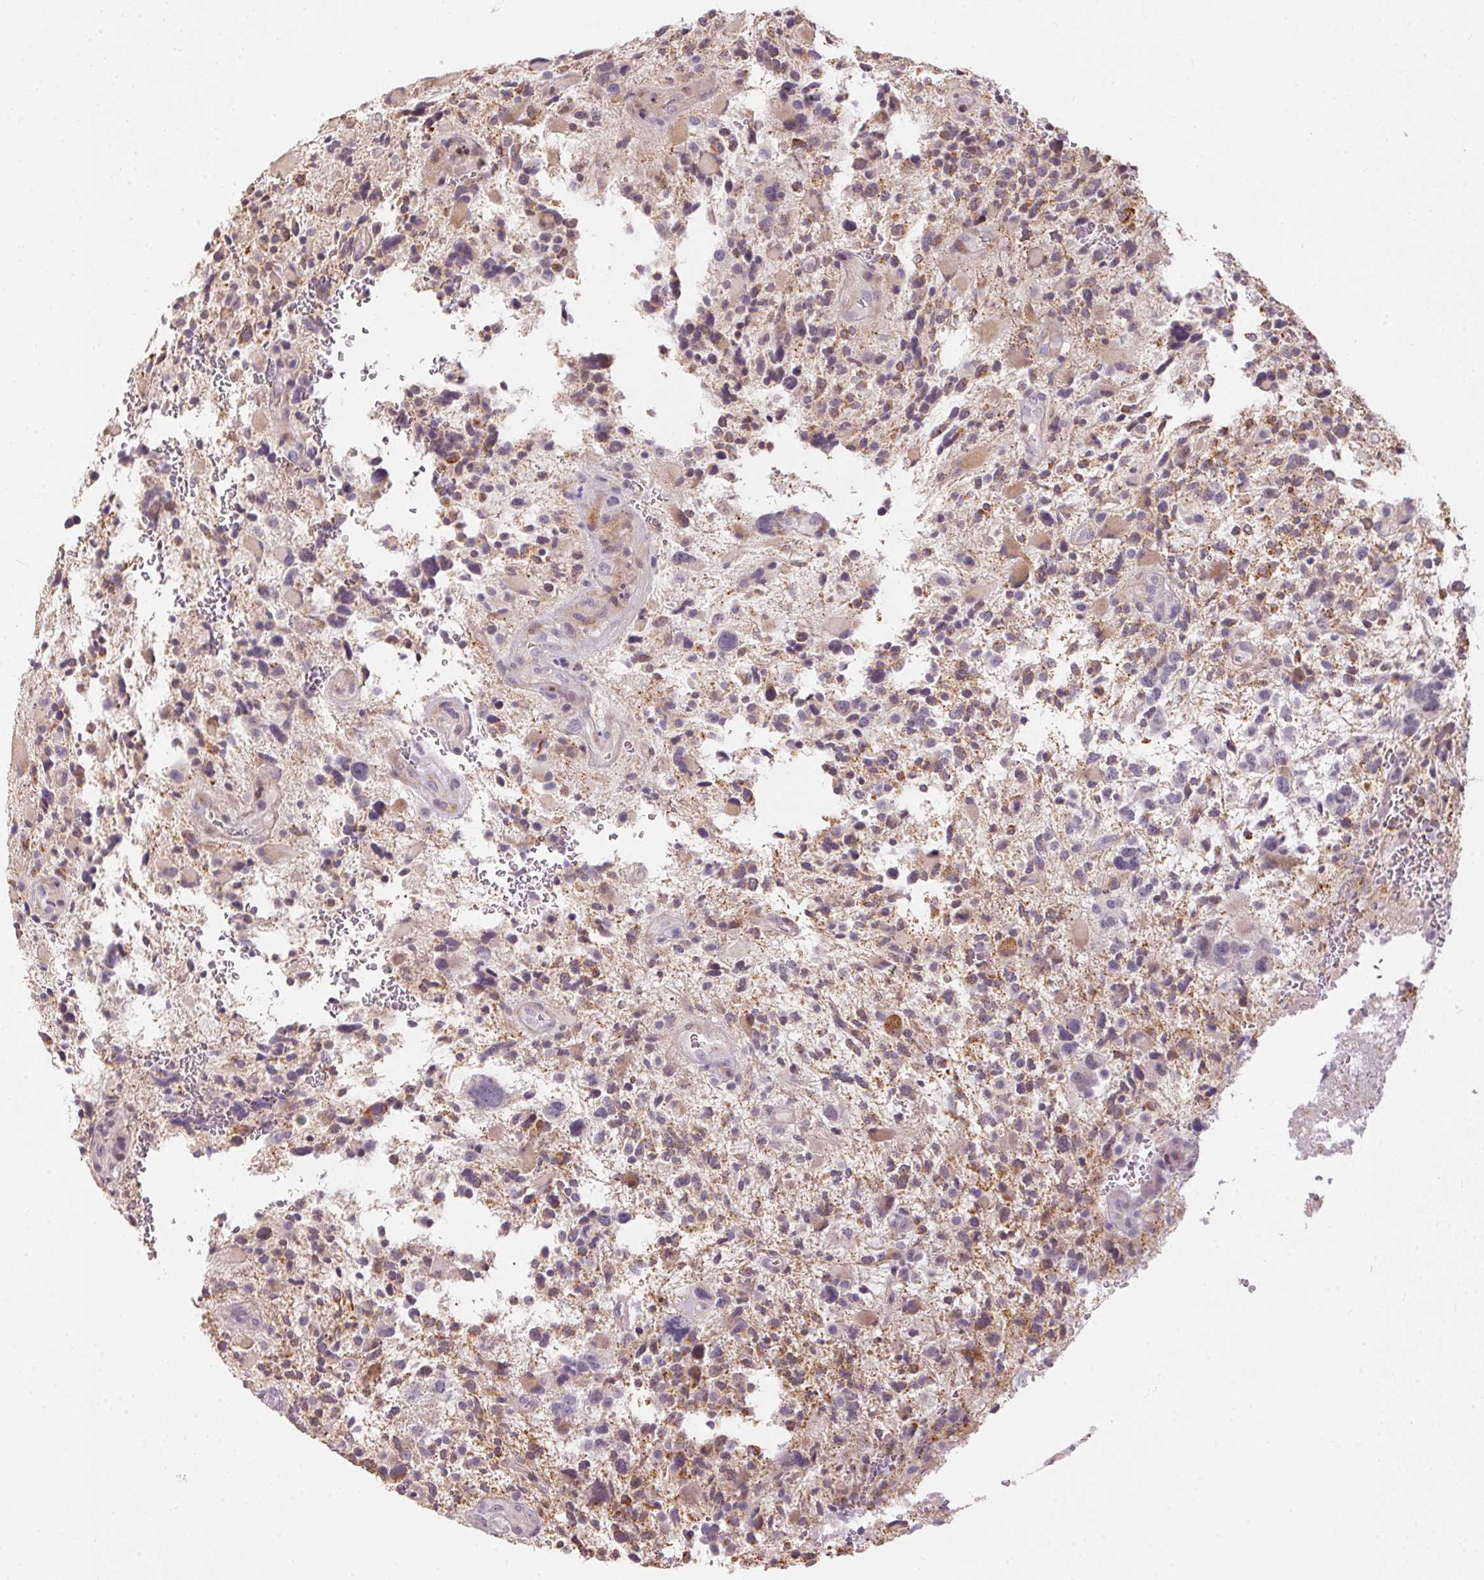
{"staining": {"intensity": "weak", "quantity": "<25%", "location": "cytoplasmic/membranous"}, "tissue": "glioma", "cell_type": "Tumor cells", "image_type": "cancer", "snomed": [{"axis": "morphology", "description": "Glioma, malignant, High grade"}, {"axis": "topography", "description": "Brain"}], "caption": "High power microscopy image of an immunohistochemistry (IHC) photomicrograph of malignant high-grade glioma, revealing no significant staining in tumor cells. (Immunohistochemistry (ihc), brightfield microscopy, high magnification).", "gene": "GDAP1L1", "patient": {"sex": "female", "age": 71}}